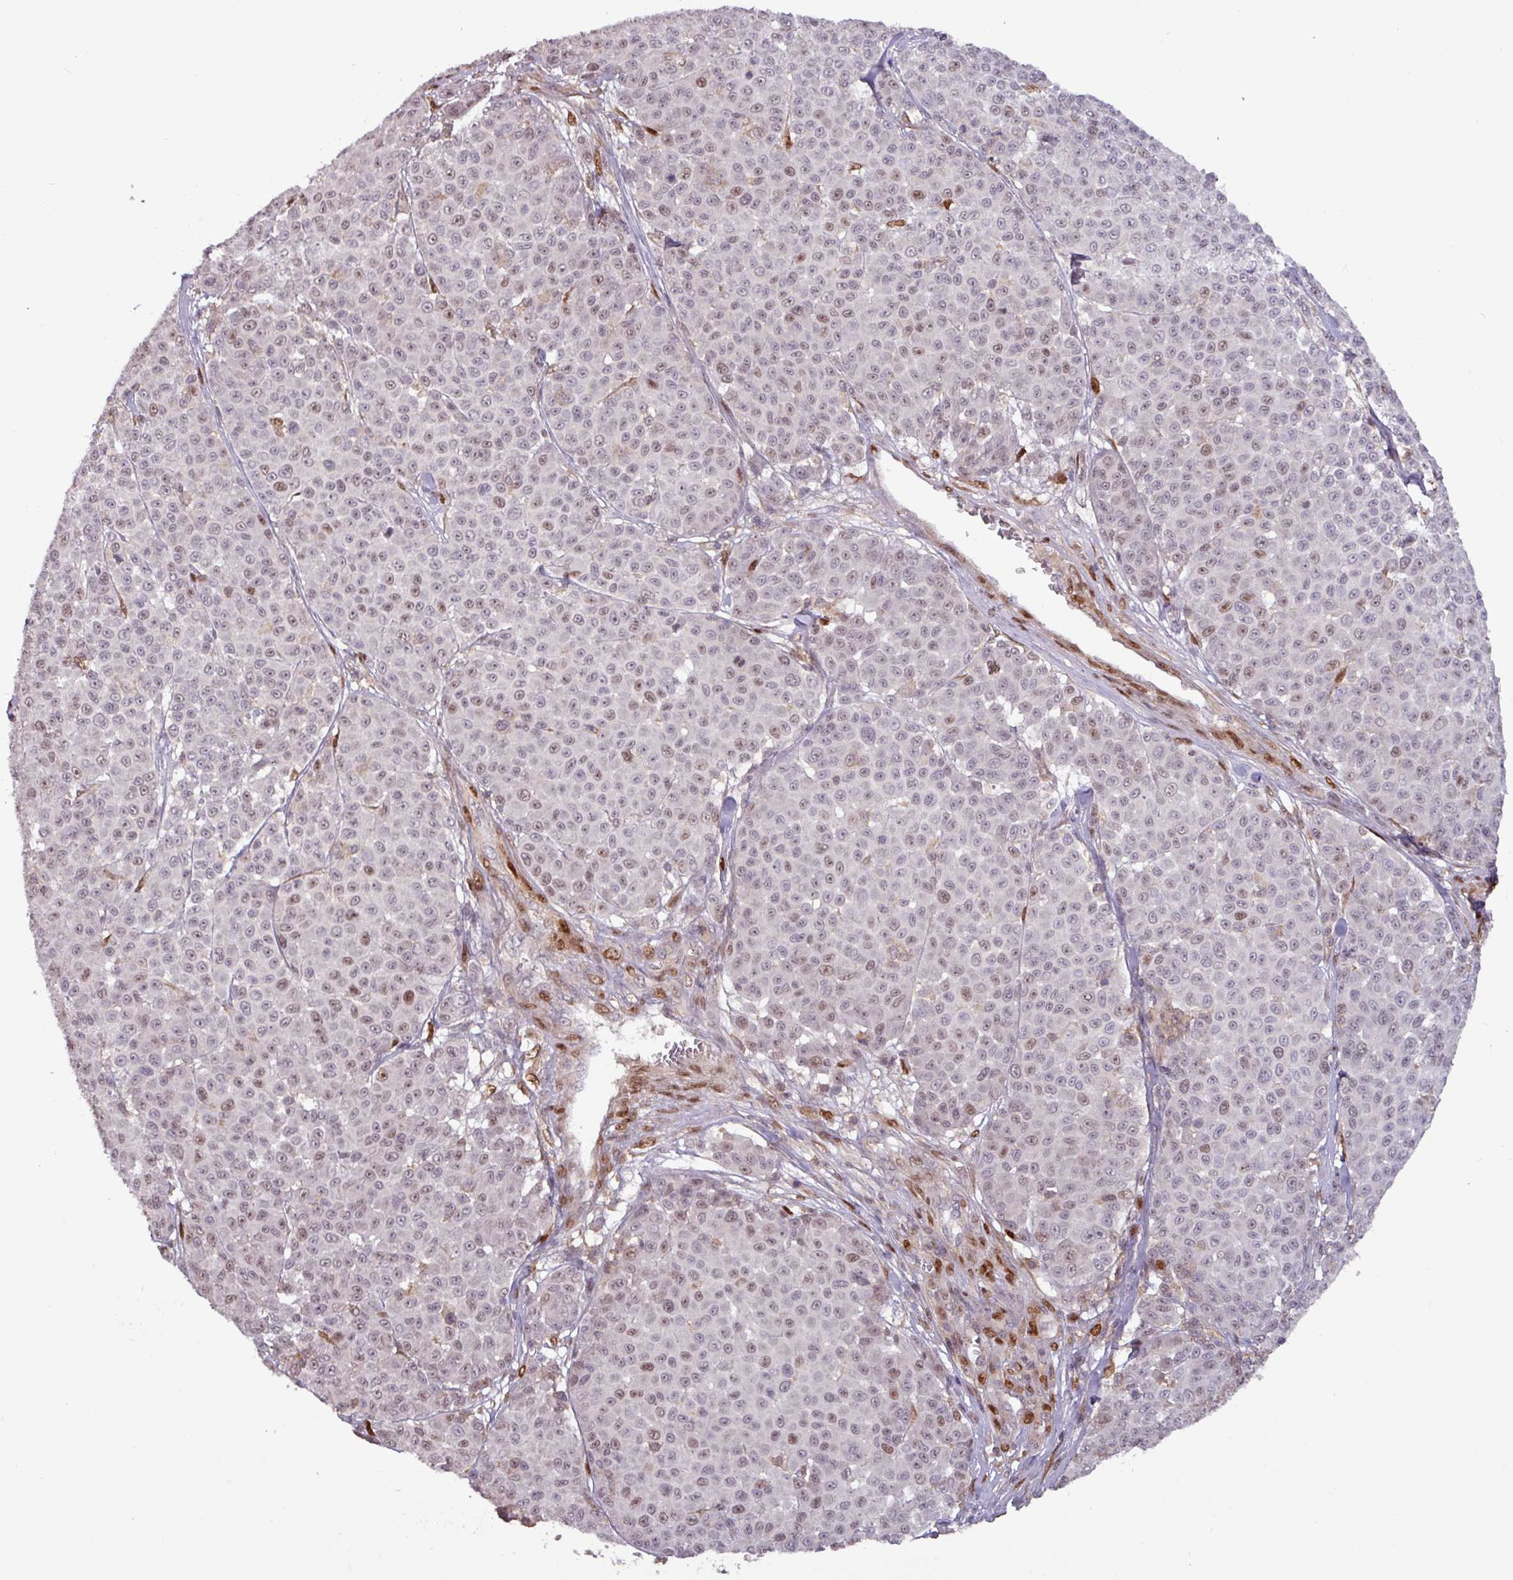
{"staining": {"intensity": "weak", "quantity": "25%-75%", "location": "nuclear"}, "tissue": "melanoma", "cell_type": "Tumor cells", "image_type": "cancer", "snomed": [{"axis": "morphology", "description": "Malignant melanoma, NOS"}, {"axis": "topography", "description": "Skin"}], "caption": "Protein analysis of malignant melanoma tissue reveals weak nuclear positivity in about 25%-75% of tumor cells.", "gene": "PRRX1", "patient": {"sex": "male", "age": 46}}